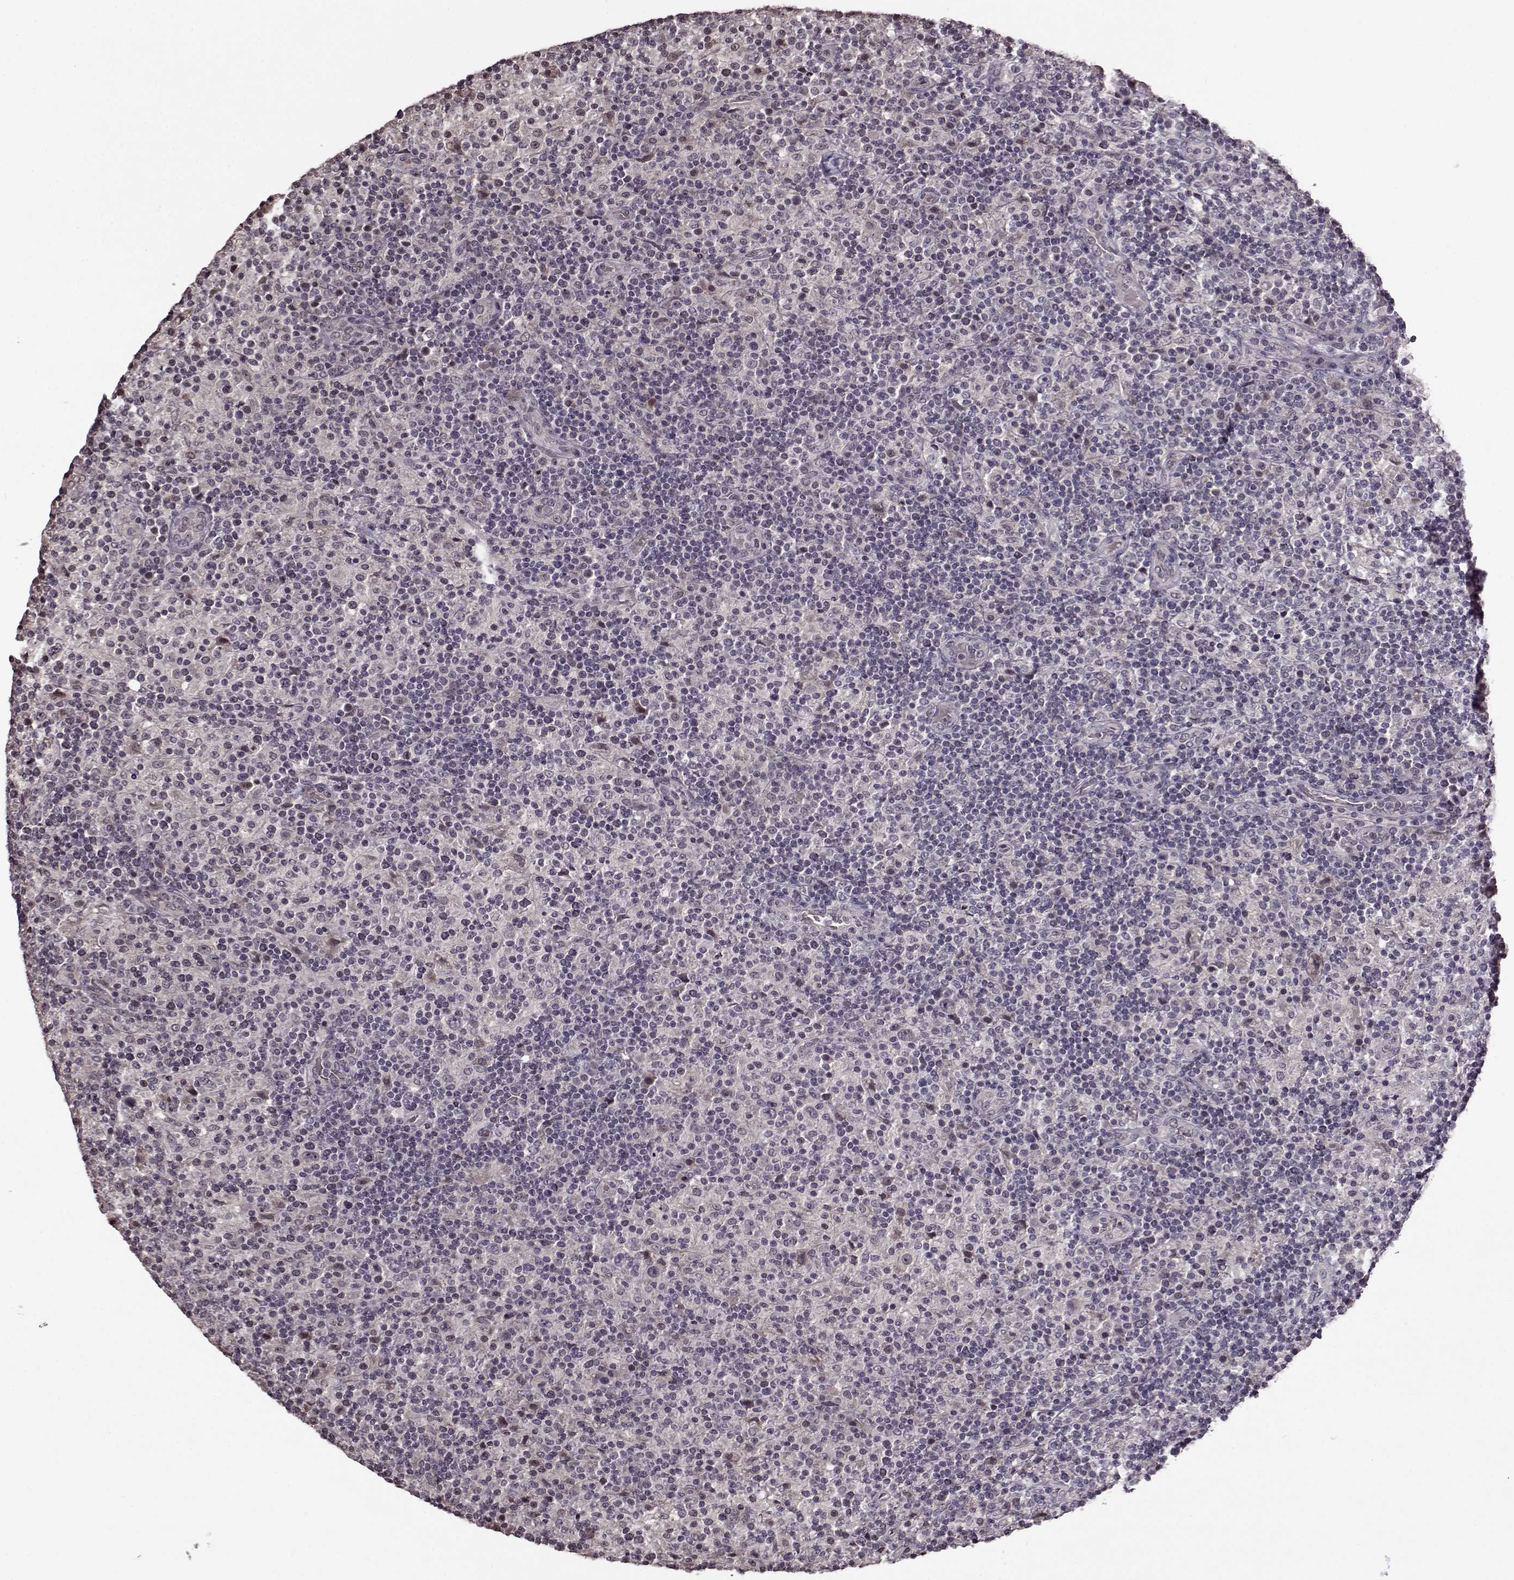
{"staining": {"intensity": "negative", "quantity": "none", "location": "none"}, "tissue": "lymphoma", "cell_type": "Tumor cells", "image_type": "cancer", "snomed": [{"axis": "morphology", "description": "Hodgkin's disease, NOS"}, {"axis": "topography", "description": "Lymph node"}], "caption": "DAB immunohistochemical staining of lymphoma displays no significant staining in tumor cells.", "gene": "FSHB", "patient": {"sex": "male", "age": 70}}